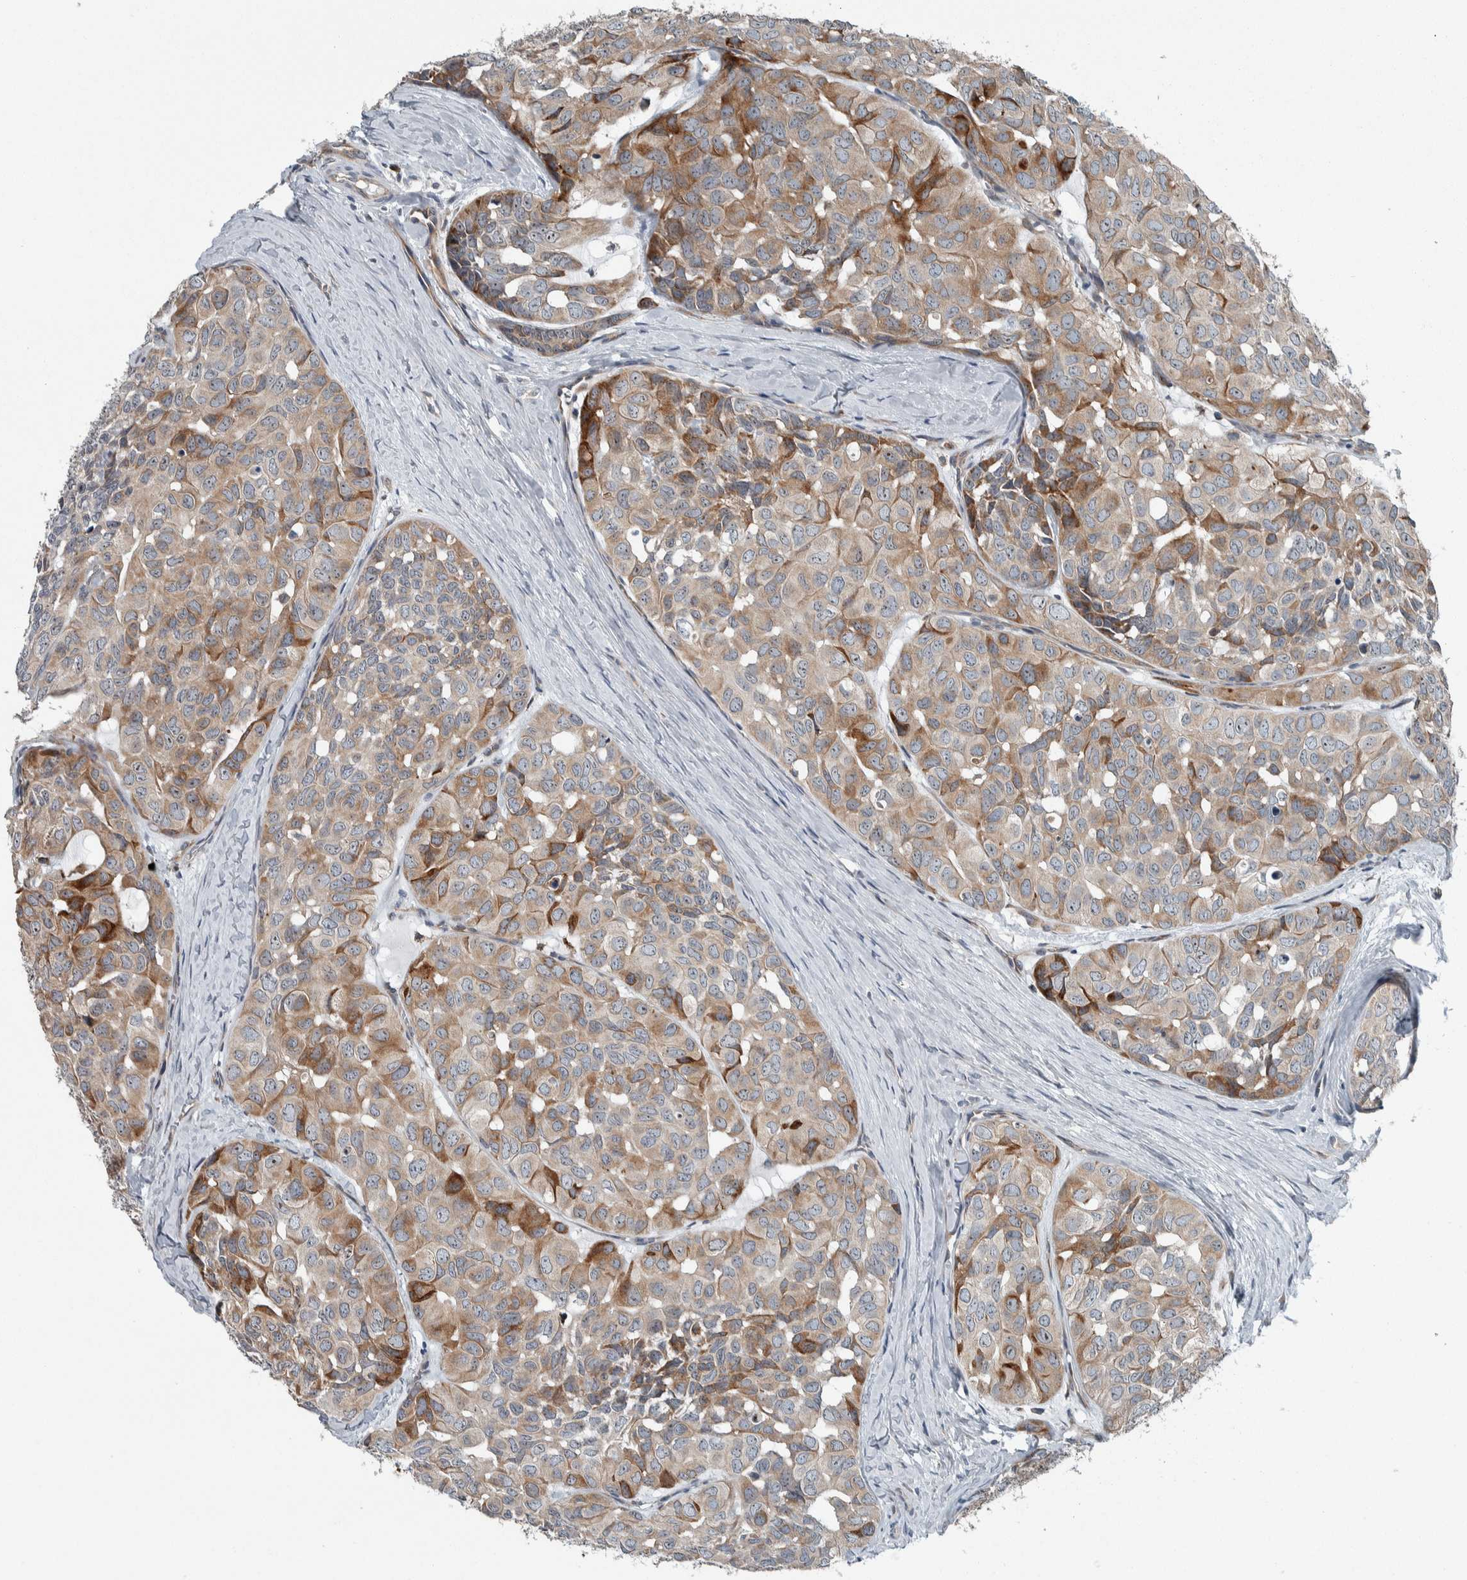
{"staining": {"intensity": "moderate", "quantity": "<25%", "location": "cytoplasmic/membranous"}, "tissue": "head and neck cancer", "cell_type": "Tumor cells", "image_type": "cancer", "snomed": [{"axis": "morphology", "description": "Adenocarcinoma, NOS"}, {"axis": "topography", "description": "Salivary gland, NOS"}, {"axis": "topography", "description": "Head-Neck"}], "caption": "Immunohistochemical staining of human head and neck adenocarcinoma displays low levels of moderate cytoplasmic/membranous positivity in approximately <25% of tumor cells.", "gene": "USP25", "patient": {"sex": "female", "age": 76}}